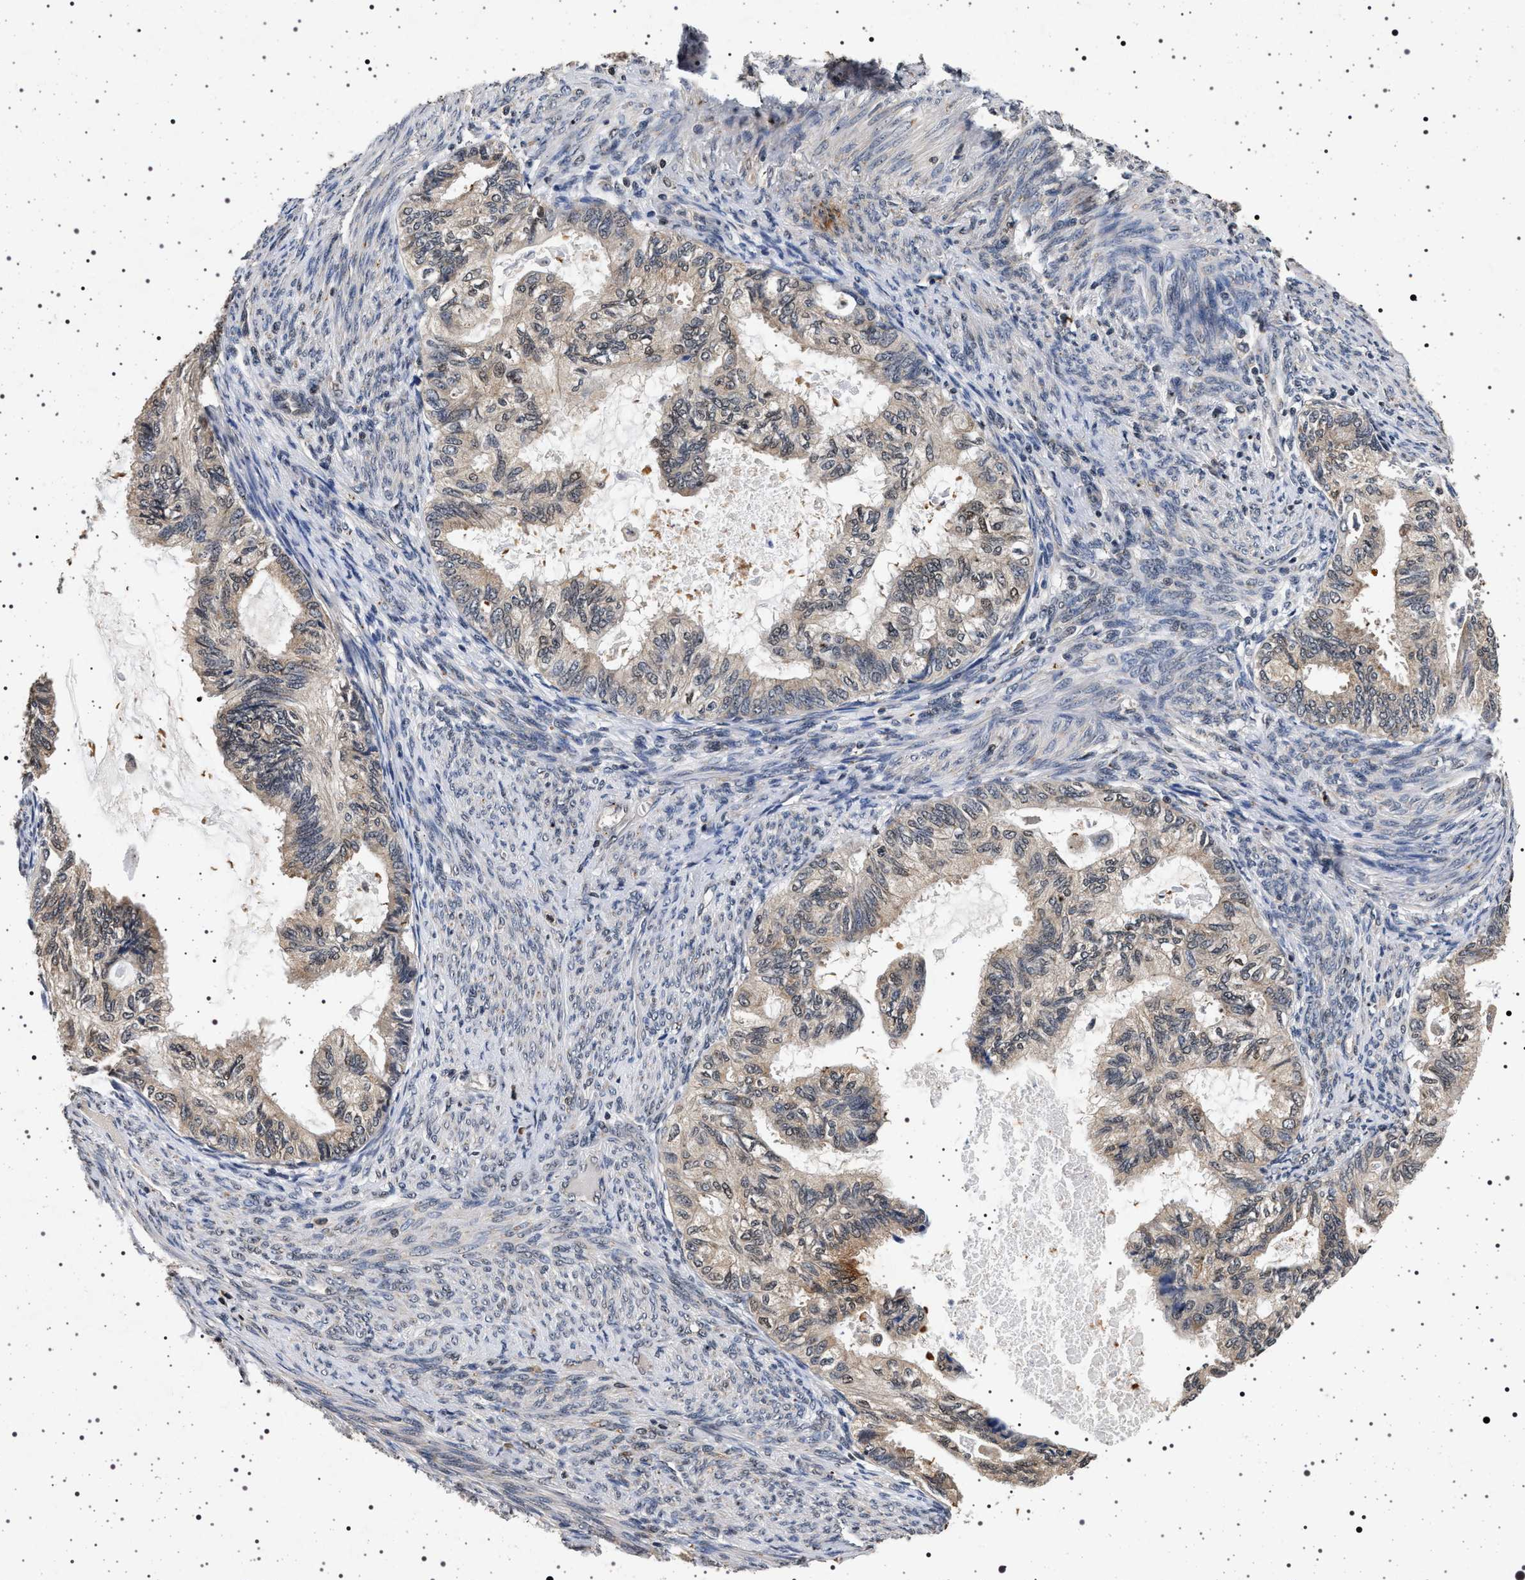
{"staining": {"intensity": "weak", "quantity": "25%-75%", "location": "cytoplasmic/membranous,nuclear"}, "tissue": "cervical cancer", "cell_type": "Tumor cells", "image_type": "cancer", "snomed": [{"axis": "morphology", "description": "Normal tissue, NOS"}, {"axis": "morphology", "description": "Adenocarcinoma, NOS"}, {"axis": "topography", "description": "Cervix"}, {"axis": "topography", "description": "Endometrium"}], "caption": "The immunohistochemical stain shows weak cytoplasmic/membranous and nuclear expression in tumor cells of adenocarcinoma (cervical) tissue.", "gene": "CDKN1B", "patient": {"sex": "female", "age": 86}}